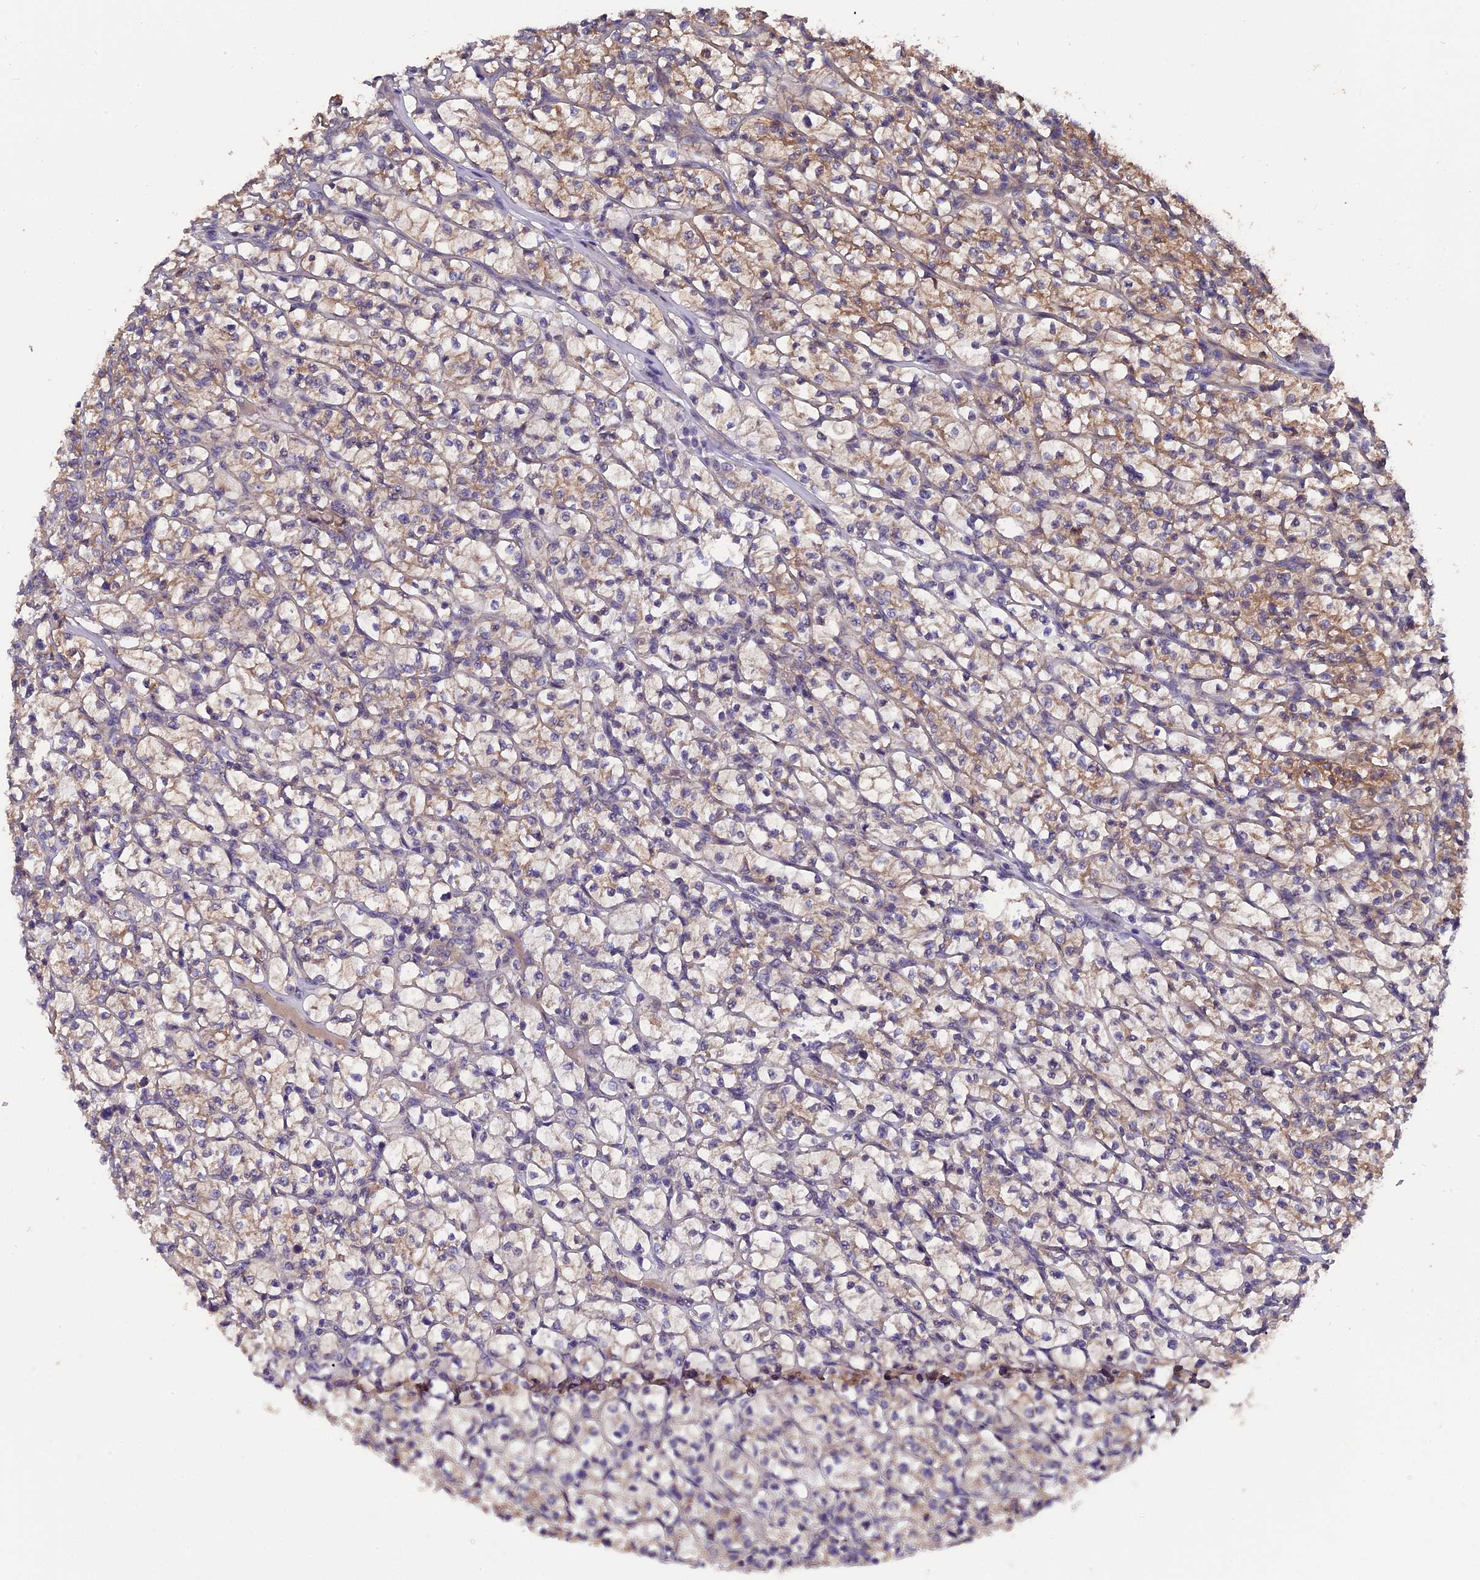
{"staining": {"intensity": "weak", "quantity": "25%-75%", "location": "cytoplasmic/membranous"}, "tissue": "renal cancer", "cell_type": "Tumor cells", "image_type": "cancer", "snomed": [{"axis": "morphology", "description": "Adenocarcinoma, NOS"}, {"axis": "topography", "description": "Kidney"}], "caption": "A brown stain labels weak cytoplasmic/membranous staining of a protein in human renal cancer (adenocarcinoma) tumor cells.", "gene": "ZCCHC2", "patient": {"sex": "female", "age": 64}}